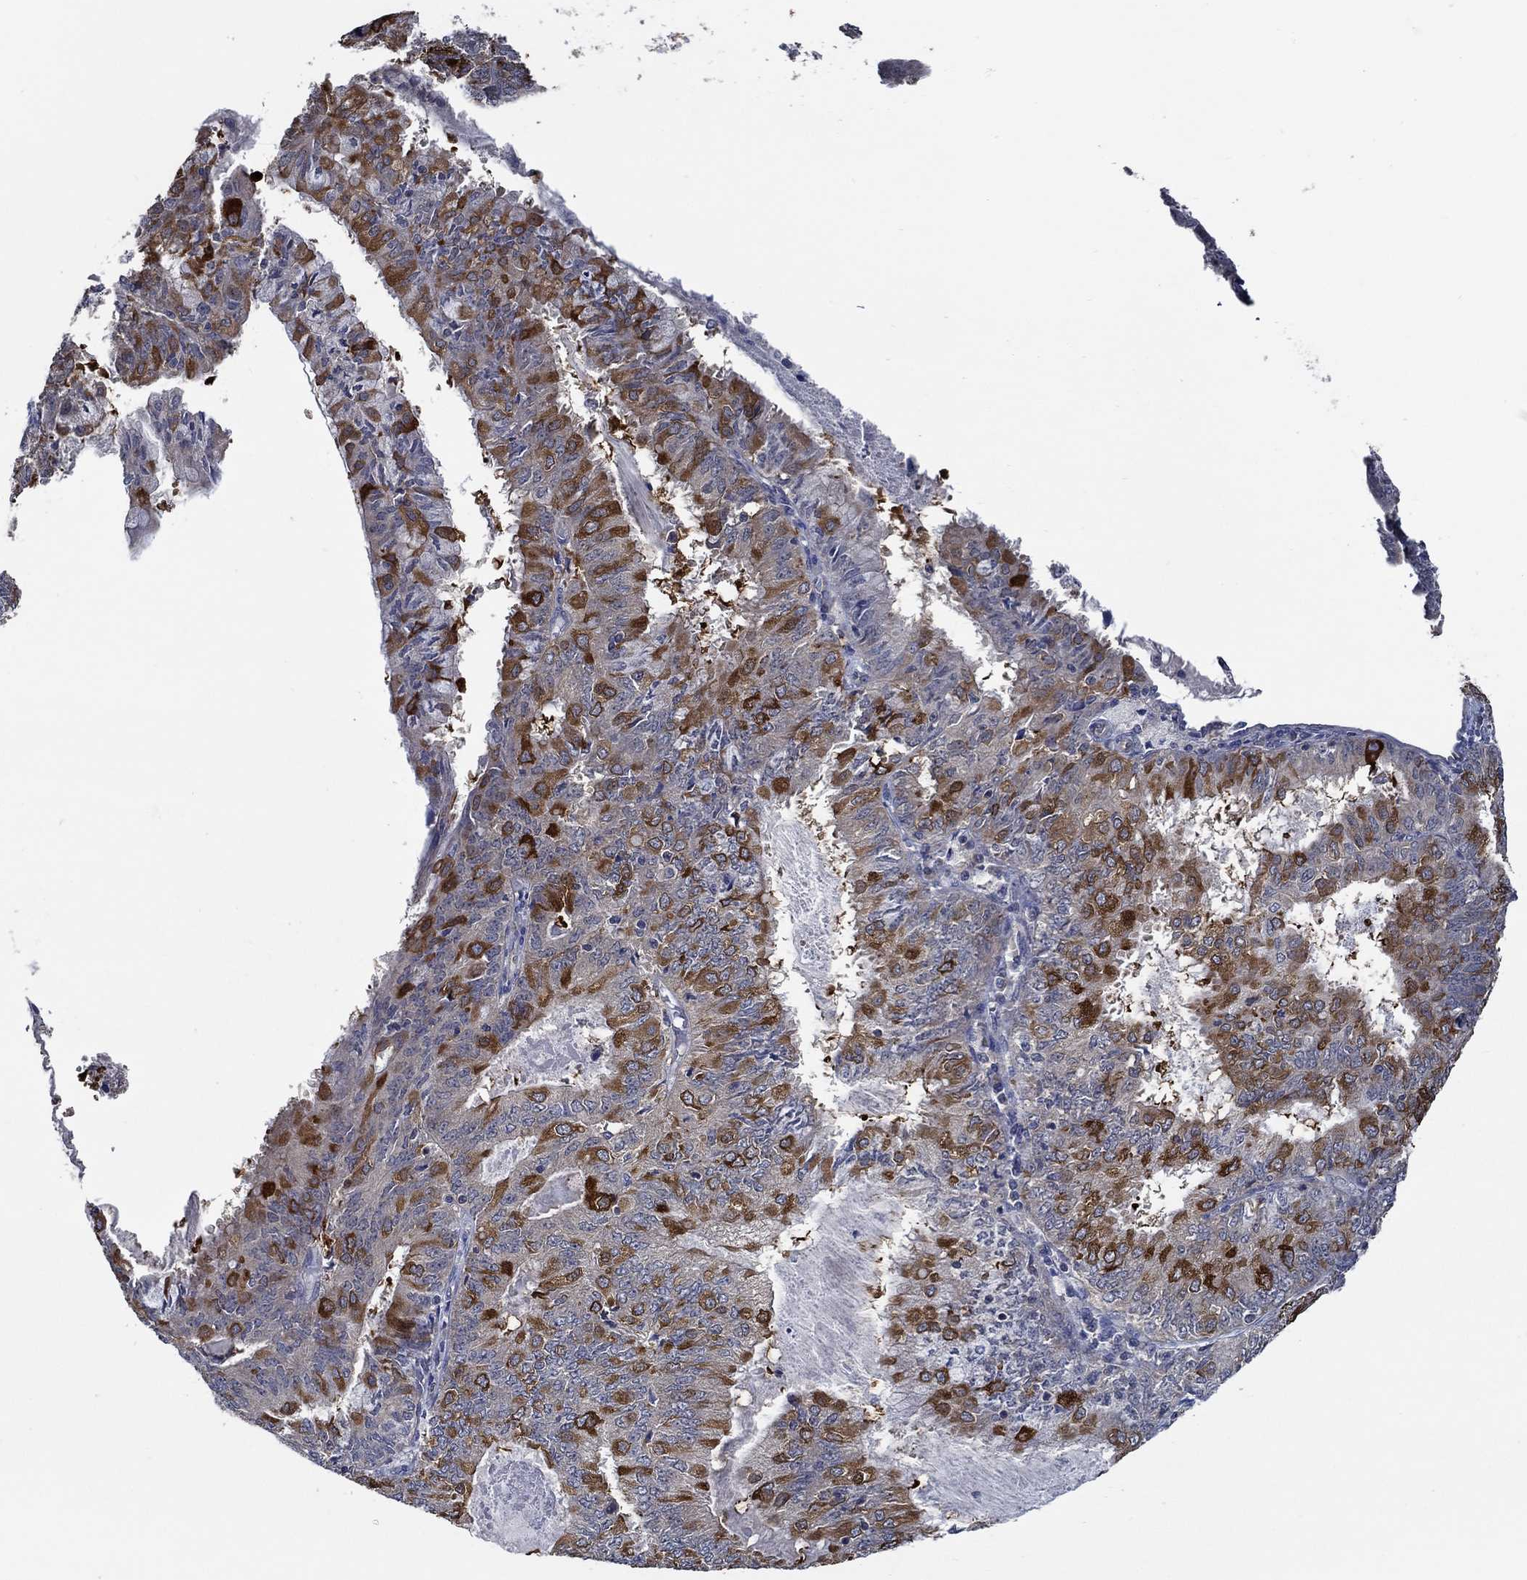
{"staining": {"intensity": "strong", "quantity": "25%-75%", "location": "cytoplasmic/membranous"}, "tissue": "endometrial cancer", "cell_type": "Tumor cells", "image_type": "cancer", "snomed": [{"axis": "morphology", "description": "Adenocarcinoma, NOS"}, {"axis": "topography", "description": "Endometrium"}], "caption": "Immunohistochemical staining of human adenocarcinoma (endometrial) exhibits high levels of strong cytoplasmic/membranous protein expression in approximately 25%-75% of tumor cells.", "gene": "DACT1", "patient": {"sex": "female", "age": 57}}